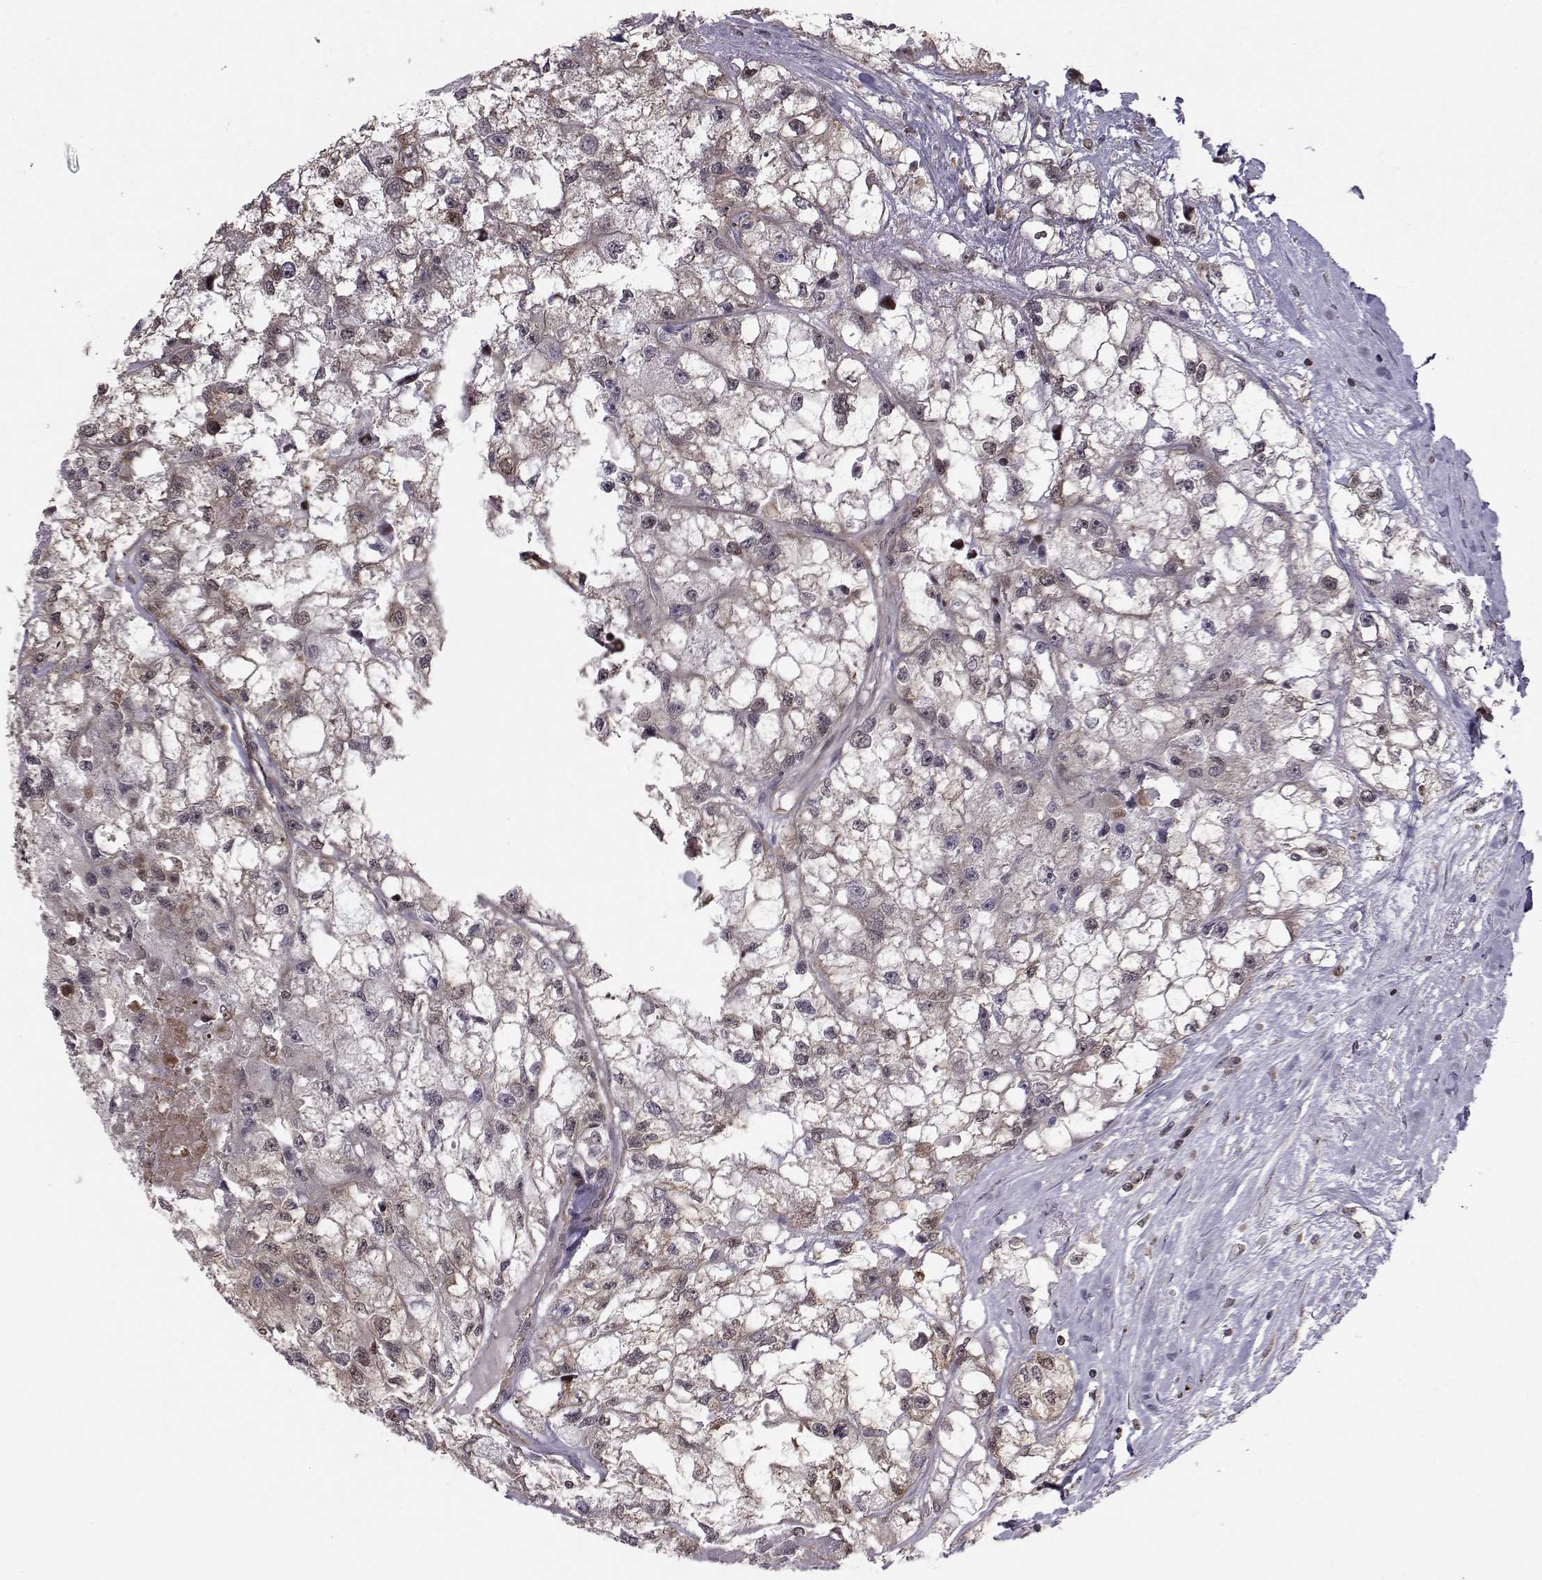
{"staining": {"intensity": "moderate", "quantity": "25%-75%", "location": "cytoplasmic/membranous"}, "tissue": "renal cancer", "cell_type": "Tumor cells", "image_type": "cancer", "snomed": [{"axis": "morphology", "description": "Adenocarcinoma, NOS"}, {"axis": "topography", "description": "Kidney"}], "caption": "Renal cancer (adenocarcinoma) stained with DAB (3,3'-diaminobenzidine) immunohistochemistry (IHC) reveals medium levels of moderate cytoplasmic/membranous positivity in approximately 25%-75% of tumor cells.", "gene": "HSP90AB1", "patient": {"sex": "male", "age": 56}}